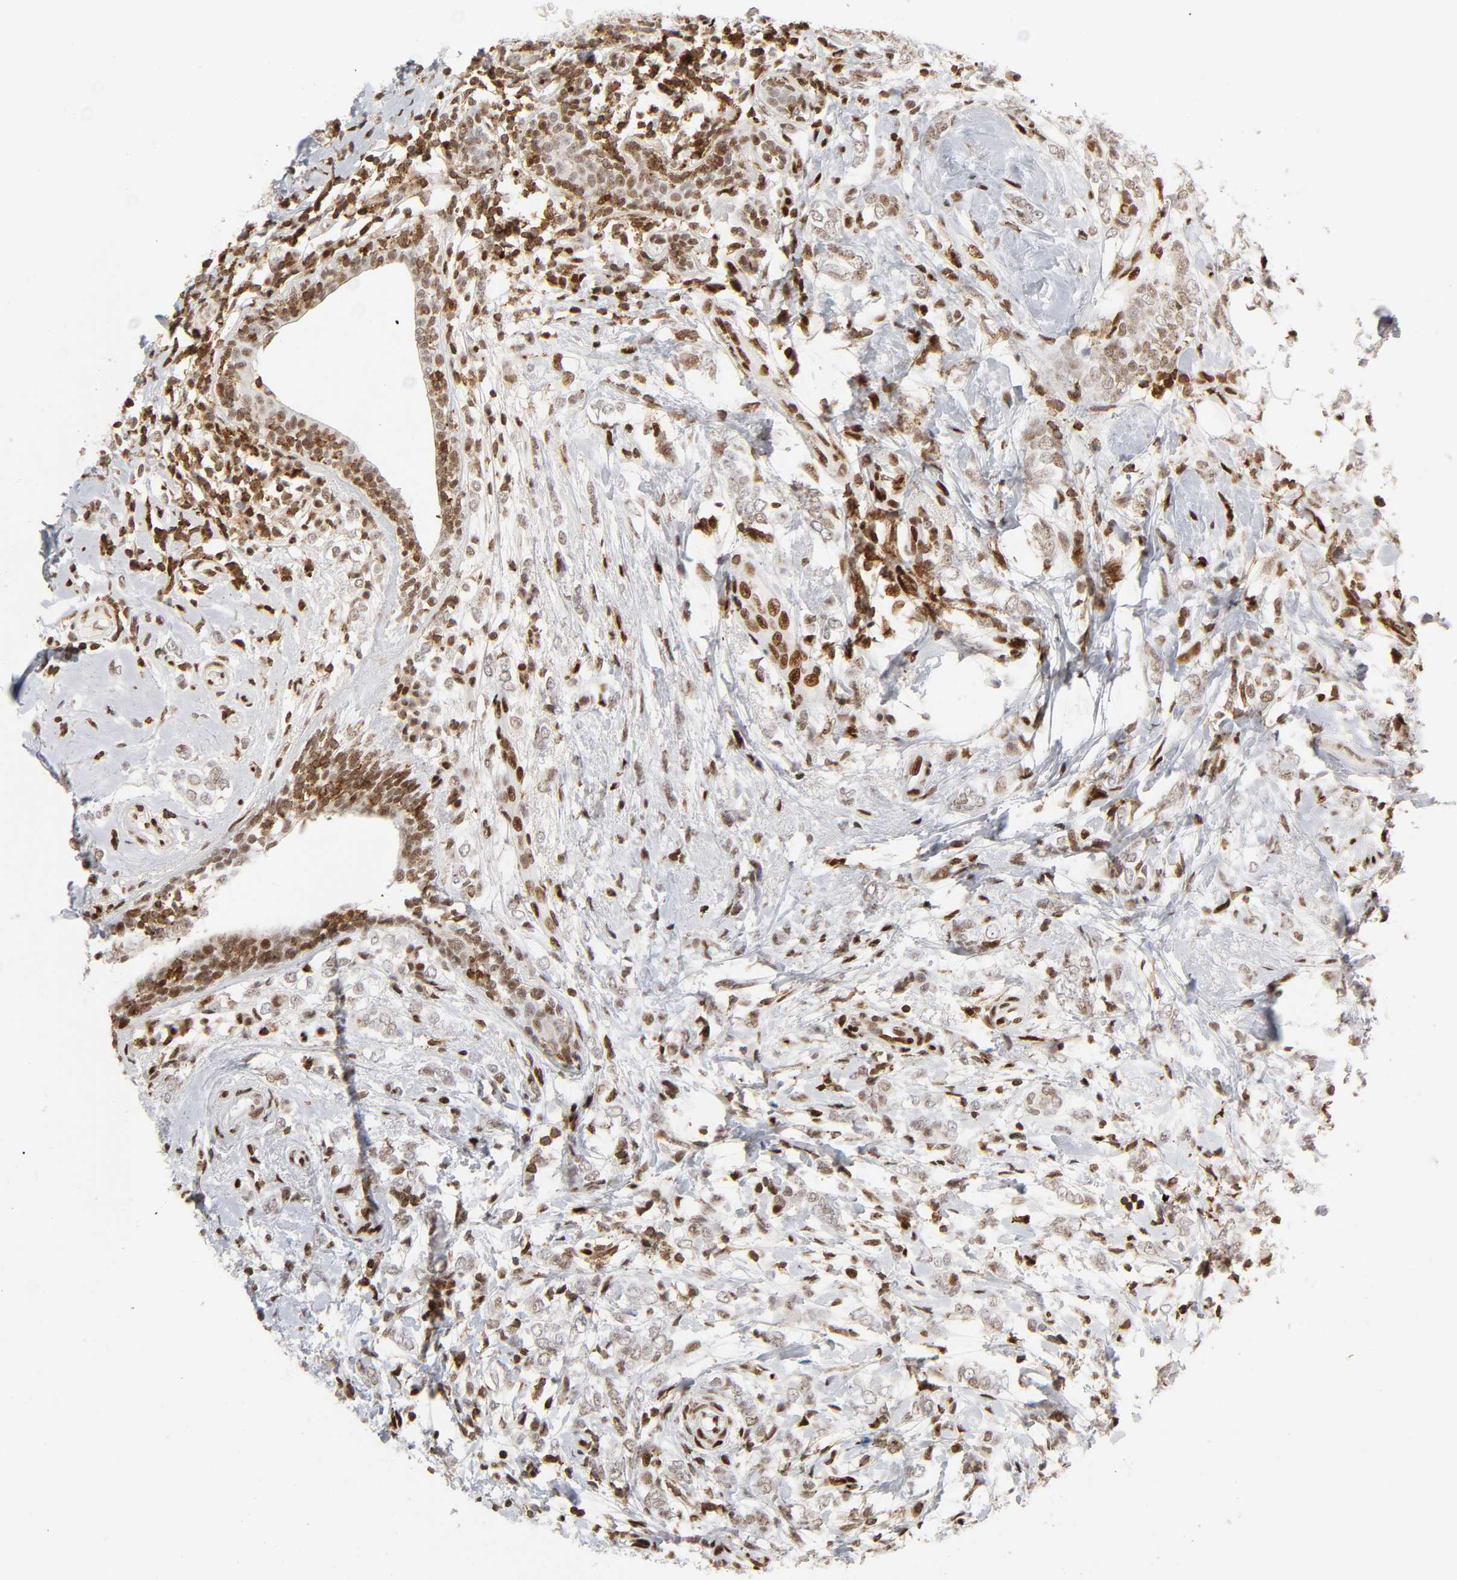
{"staining": {"intensity": "moderate", "quantity": ">75%", "location": "nuclear"}, "tissue": "breast cancer", "cell_type": "Tumor cells", "image_type": "cancer", "snomed": [{"axis": "morphology", "description": "Normal tissue, NOS"}, {"axis": "morphology", "description": "Lobular carcinoma"}, {"axis": "topography", "description": "Breast"}], "caption": "The immunohistochemical stain shows moderate nuclear expression in tumor cells of breast cancer (lobular carcinoma) tissue.", "gene": "WAS", "patient": {"sex": "female", "age": 47}}